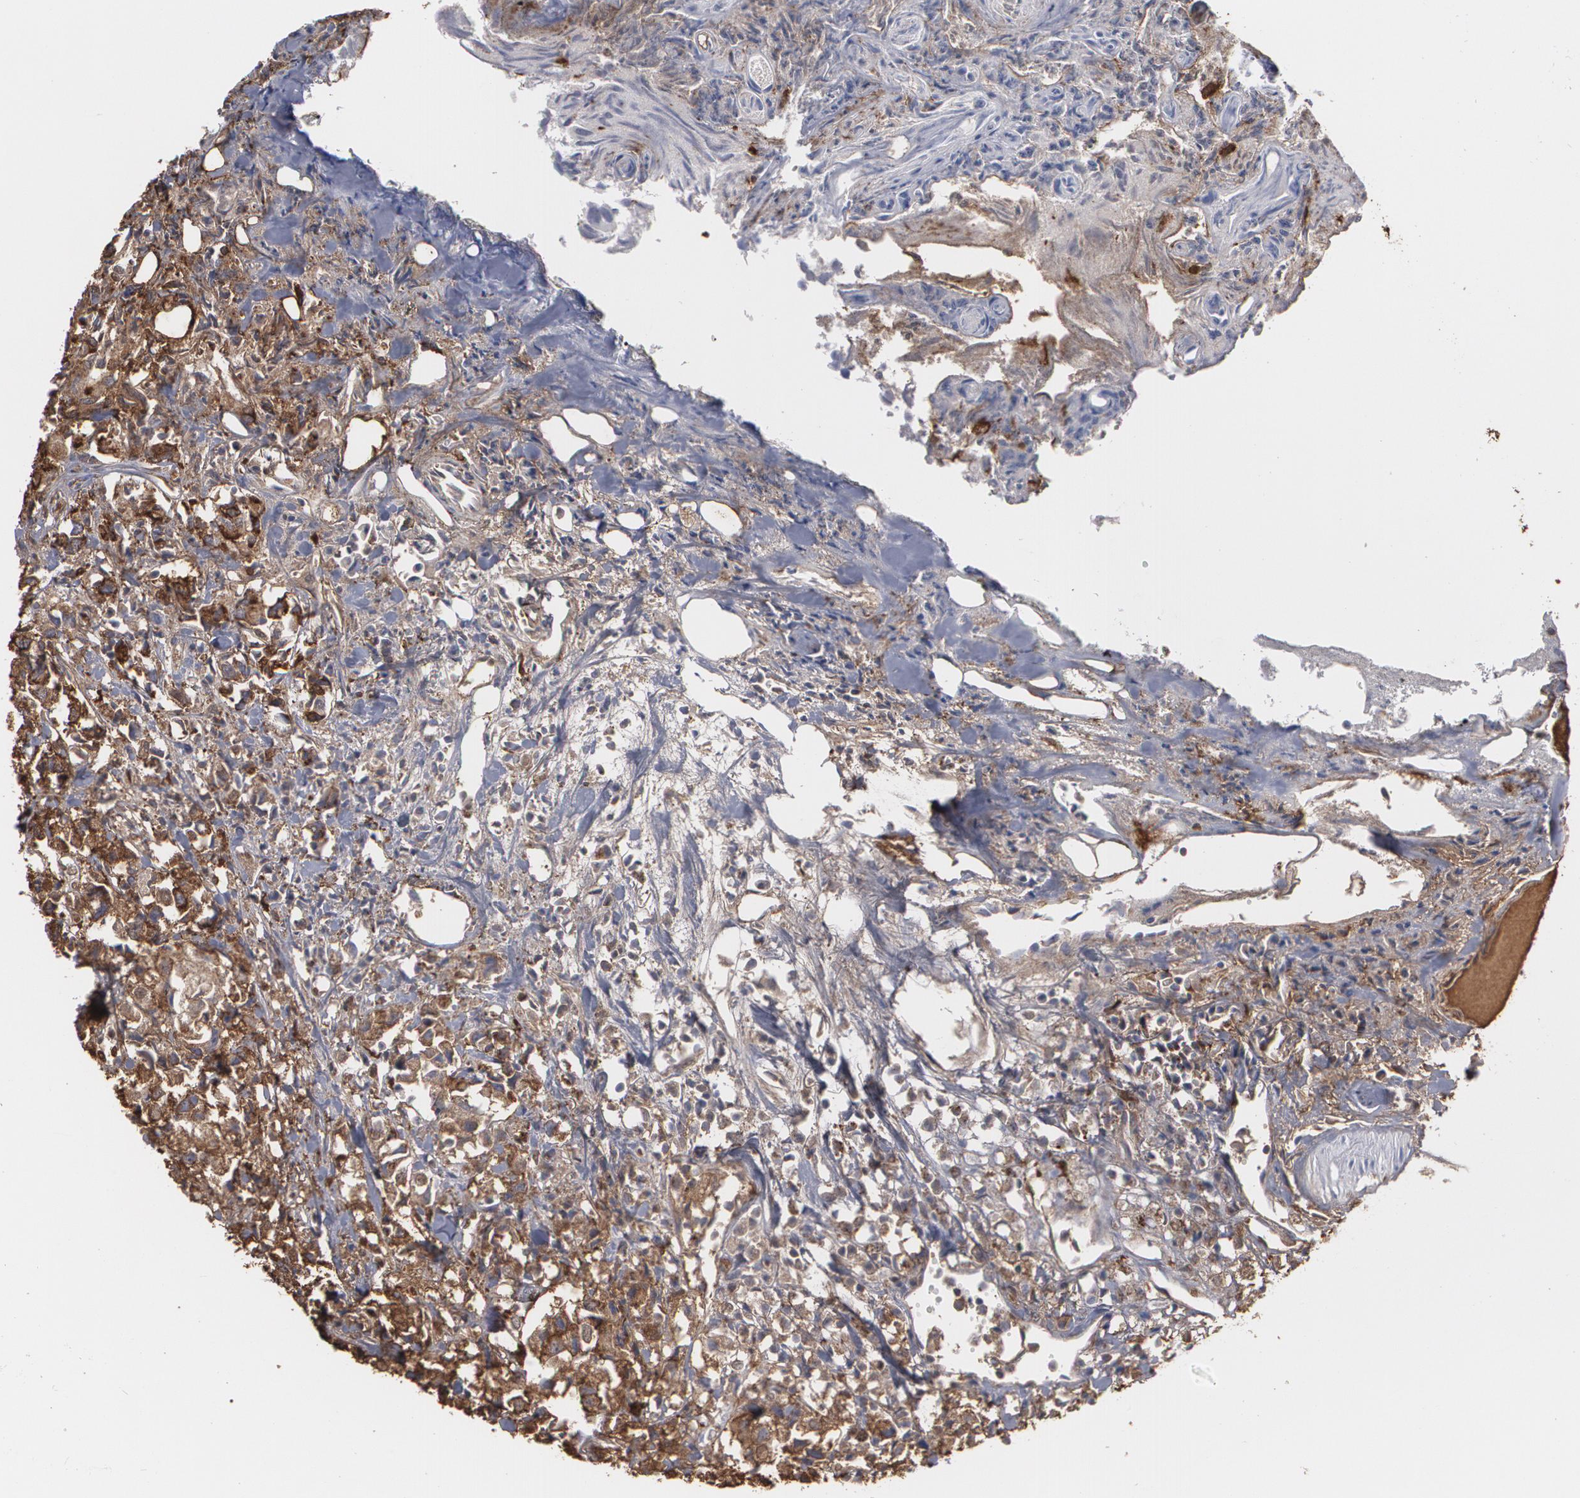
{"staining": {"intensity": "strong", "quantity": ">75%", "location": "cytoplasmic/membranous"}, "tissue": "urothelial cancer", "cell_type": "Tumor cells", "image_type": "cancer", "snomed": [{"axis": "morphology", "description": "Urothelial carcinoma, High grade"}, {"axis": "topography", "description": "Urinary bladder"}], "caption": "A high amount of strong cytoplasmic/membranous expression is seen in approximately >75% of tumor cells in high-grade urothelial carcinoma tissue.", "gene": "ODC1", "patient": {"sex": "female", "age": 75}}